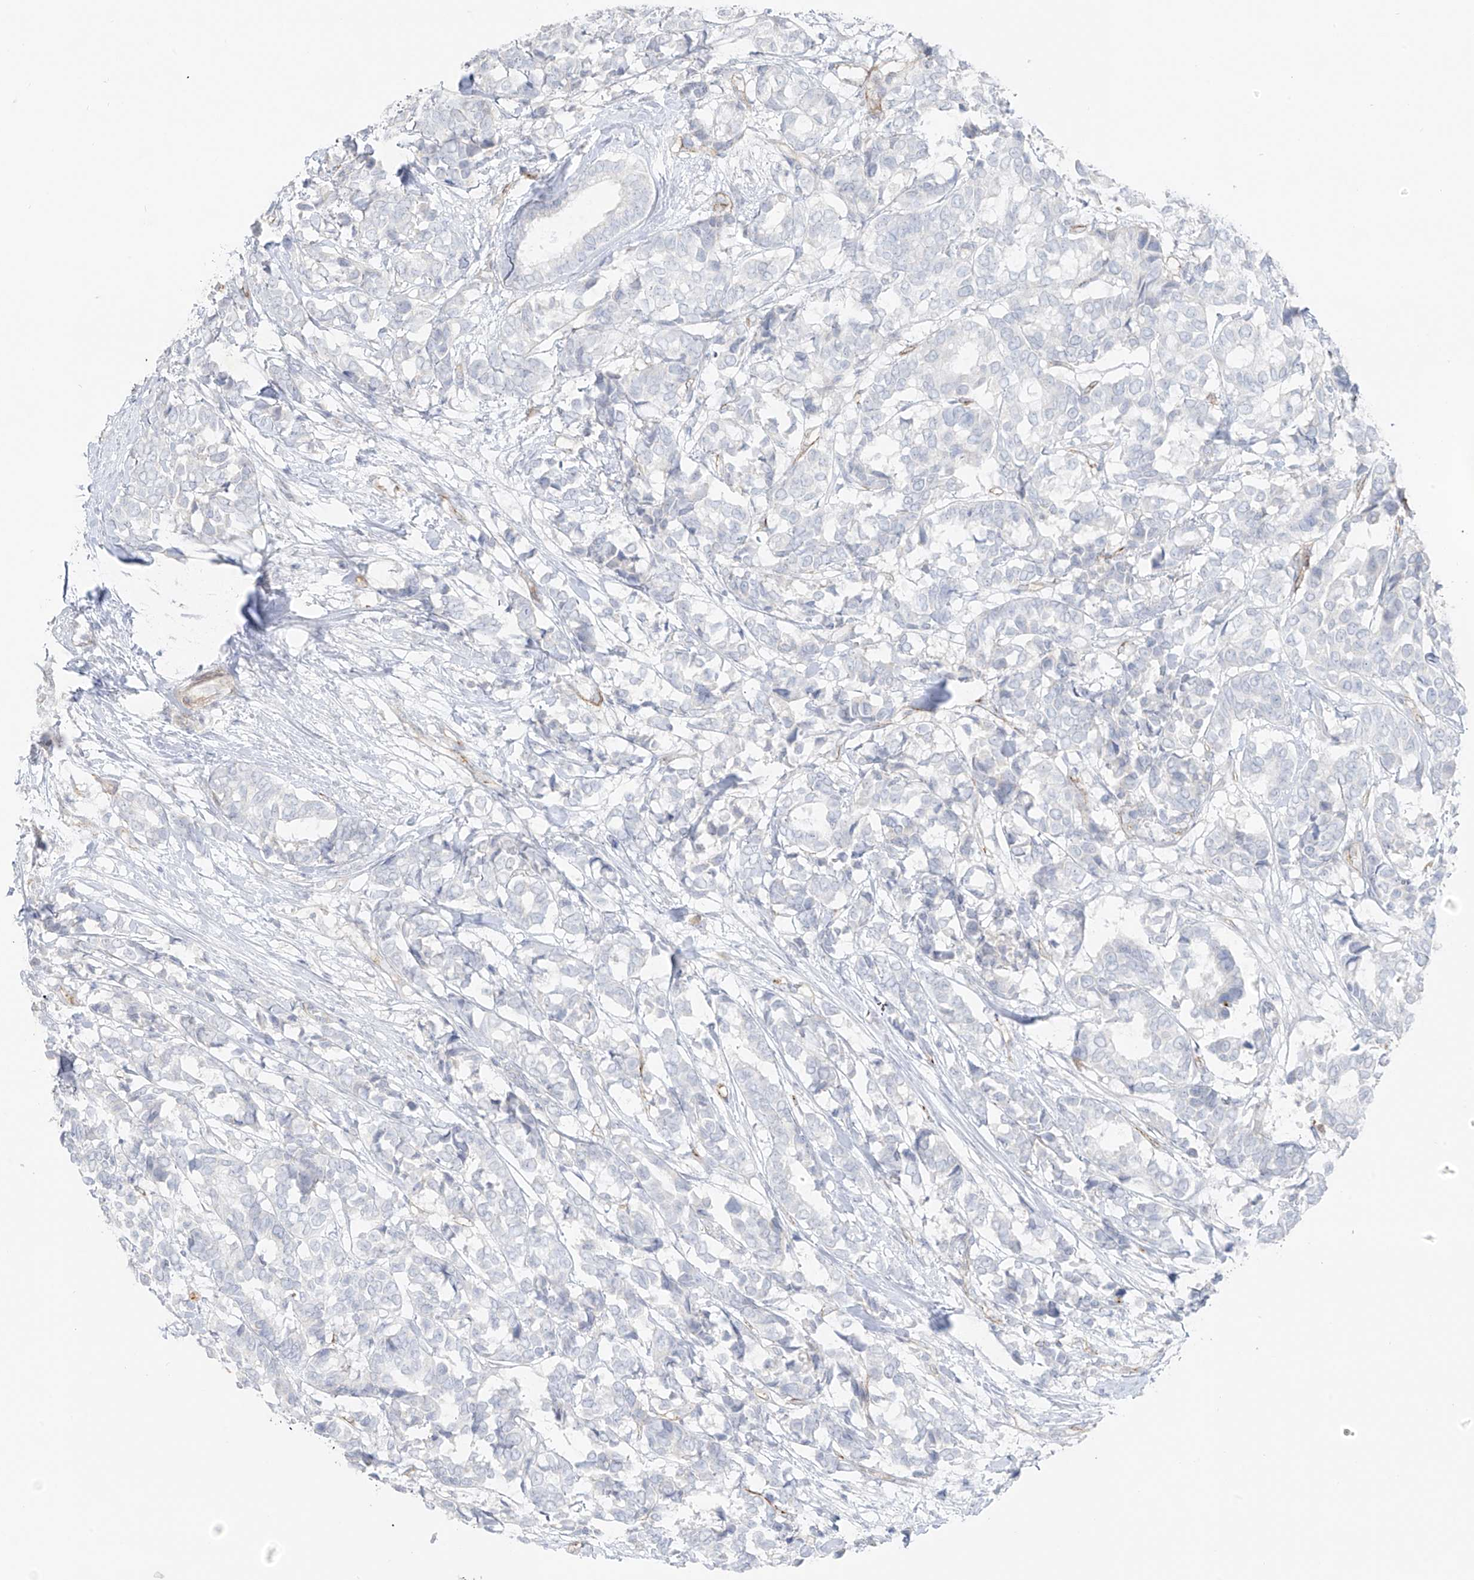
{"staining": {"intensity": "negative", "quantity": "none", "location": "none"}, "tissue": "breast cancer", "cell_type": "Tumor cells", "image_type": "cancer", "snomed": [{"axis": "morphology", "description": "Duct carcinoma"}, {"axis": "topography", "description": "Breast"}], "caption": "Breast cancer (intraductal carcinoma) stained for a protein using immunohistochemistry shows no positivity tumor cells.", "gene": "C11orf87", "patient": {"sex": "female", "age": 87}}